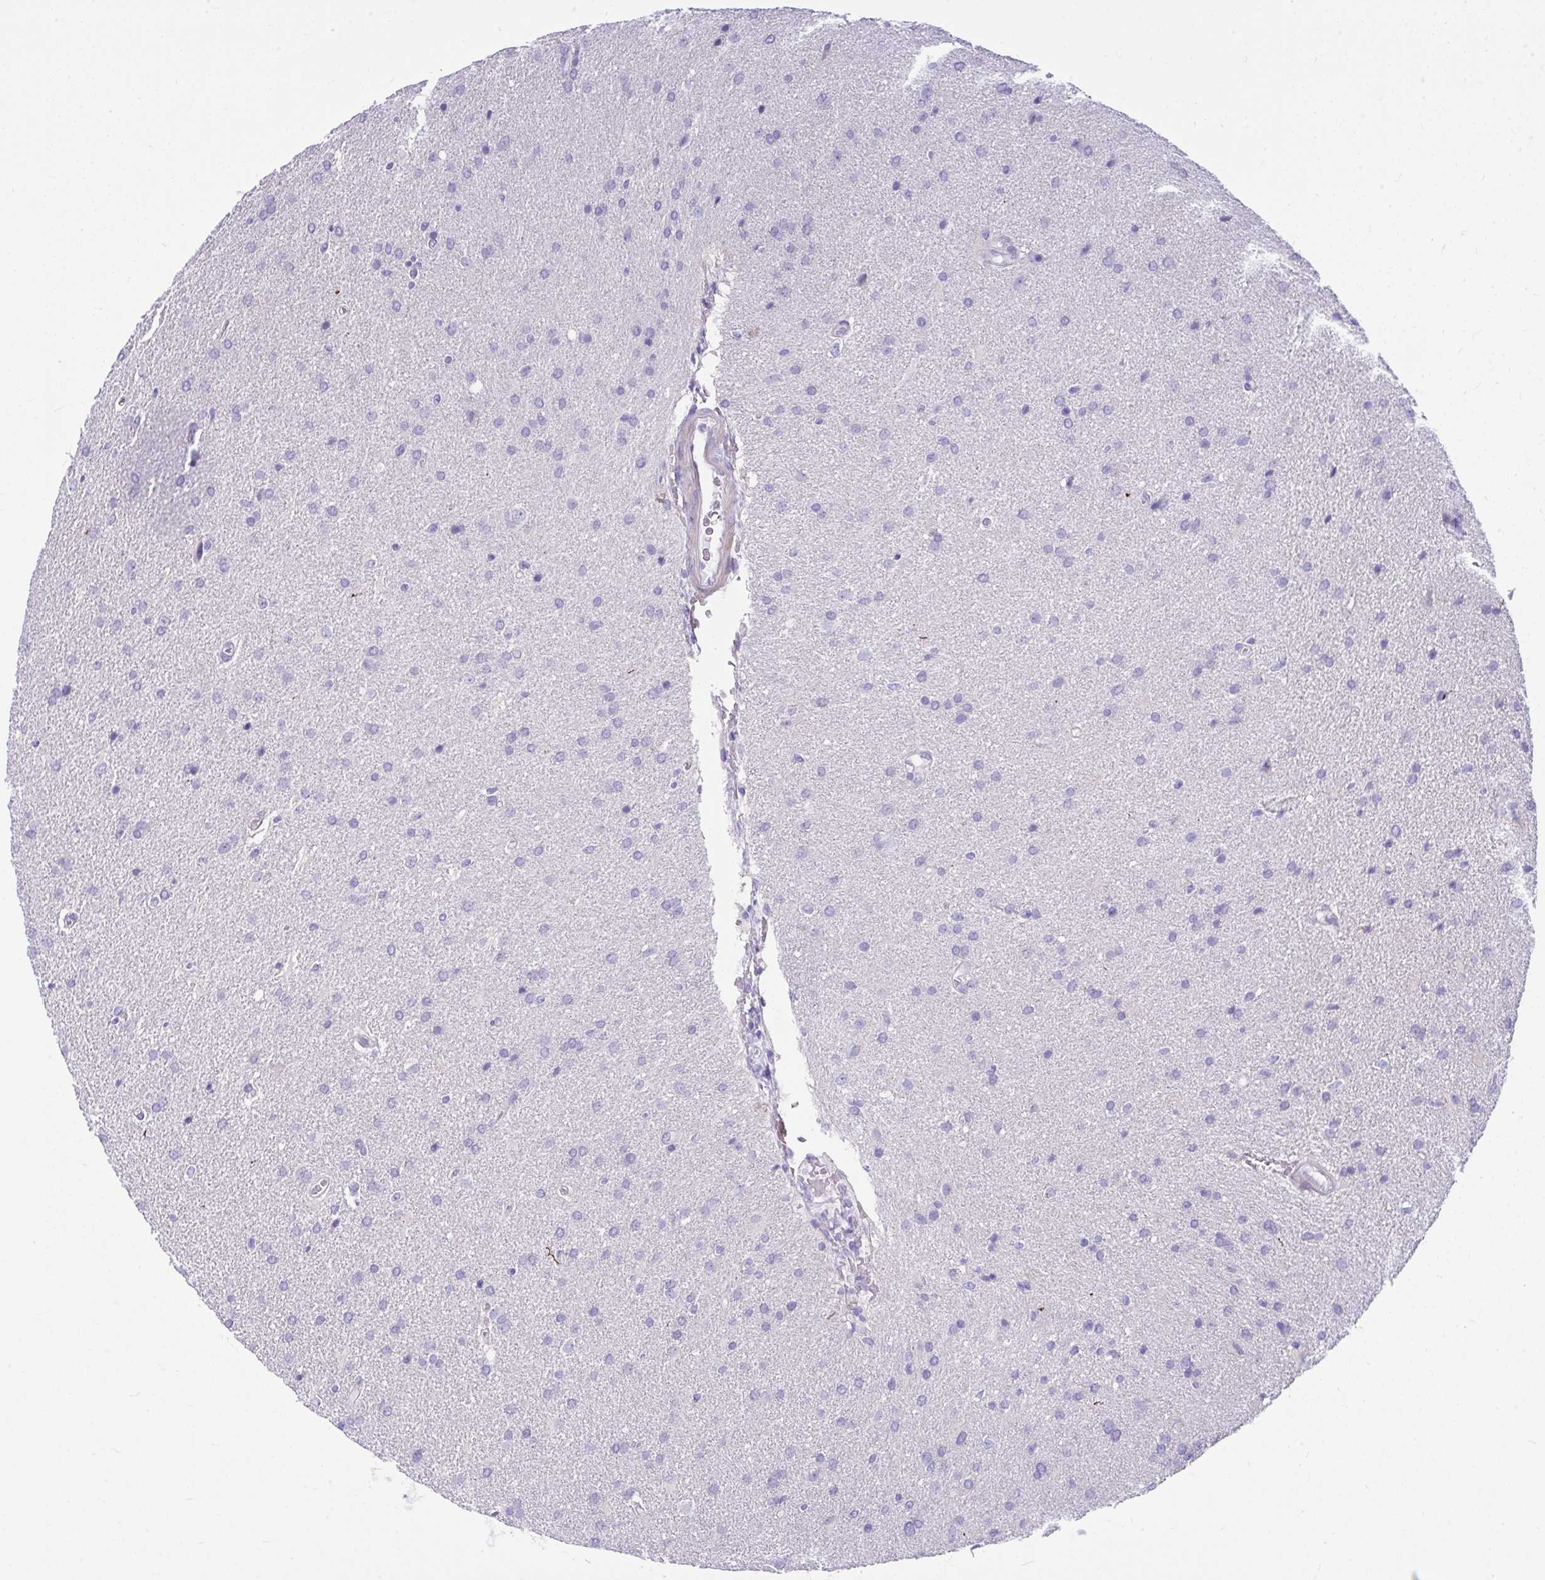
{"staining": {"intensity": "negative", "quantity": "none", "location": "none"}, "tissue": "glioma", "cell_type": "Tumor cells", "image_type": "cancer", "snomed": [{"axis": "morphology", "description": "Glioma, malignant, High grade"}, {"axis": "topography", "description": "Brain"}], "caption": "High-grade glioma (malignant) was stained to show a protein in brown. There is no significant positivity in tumor cells.", "gene": "ISL1", "patient": {"sex": "male", "age": 56}}